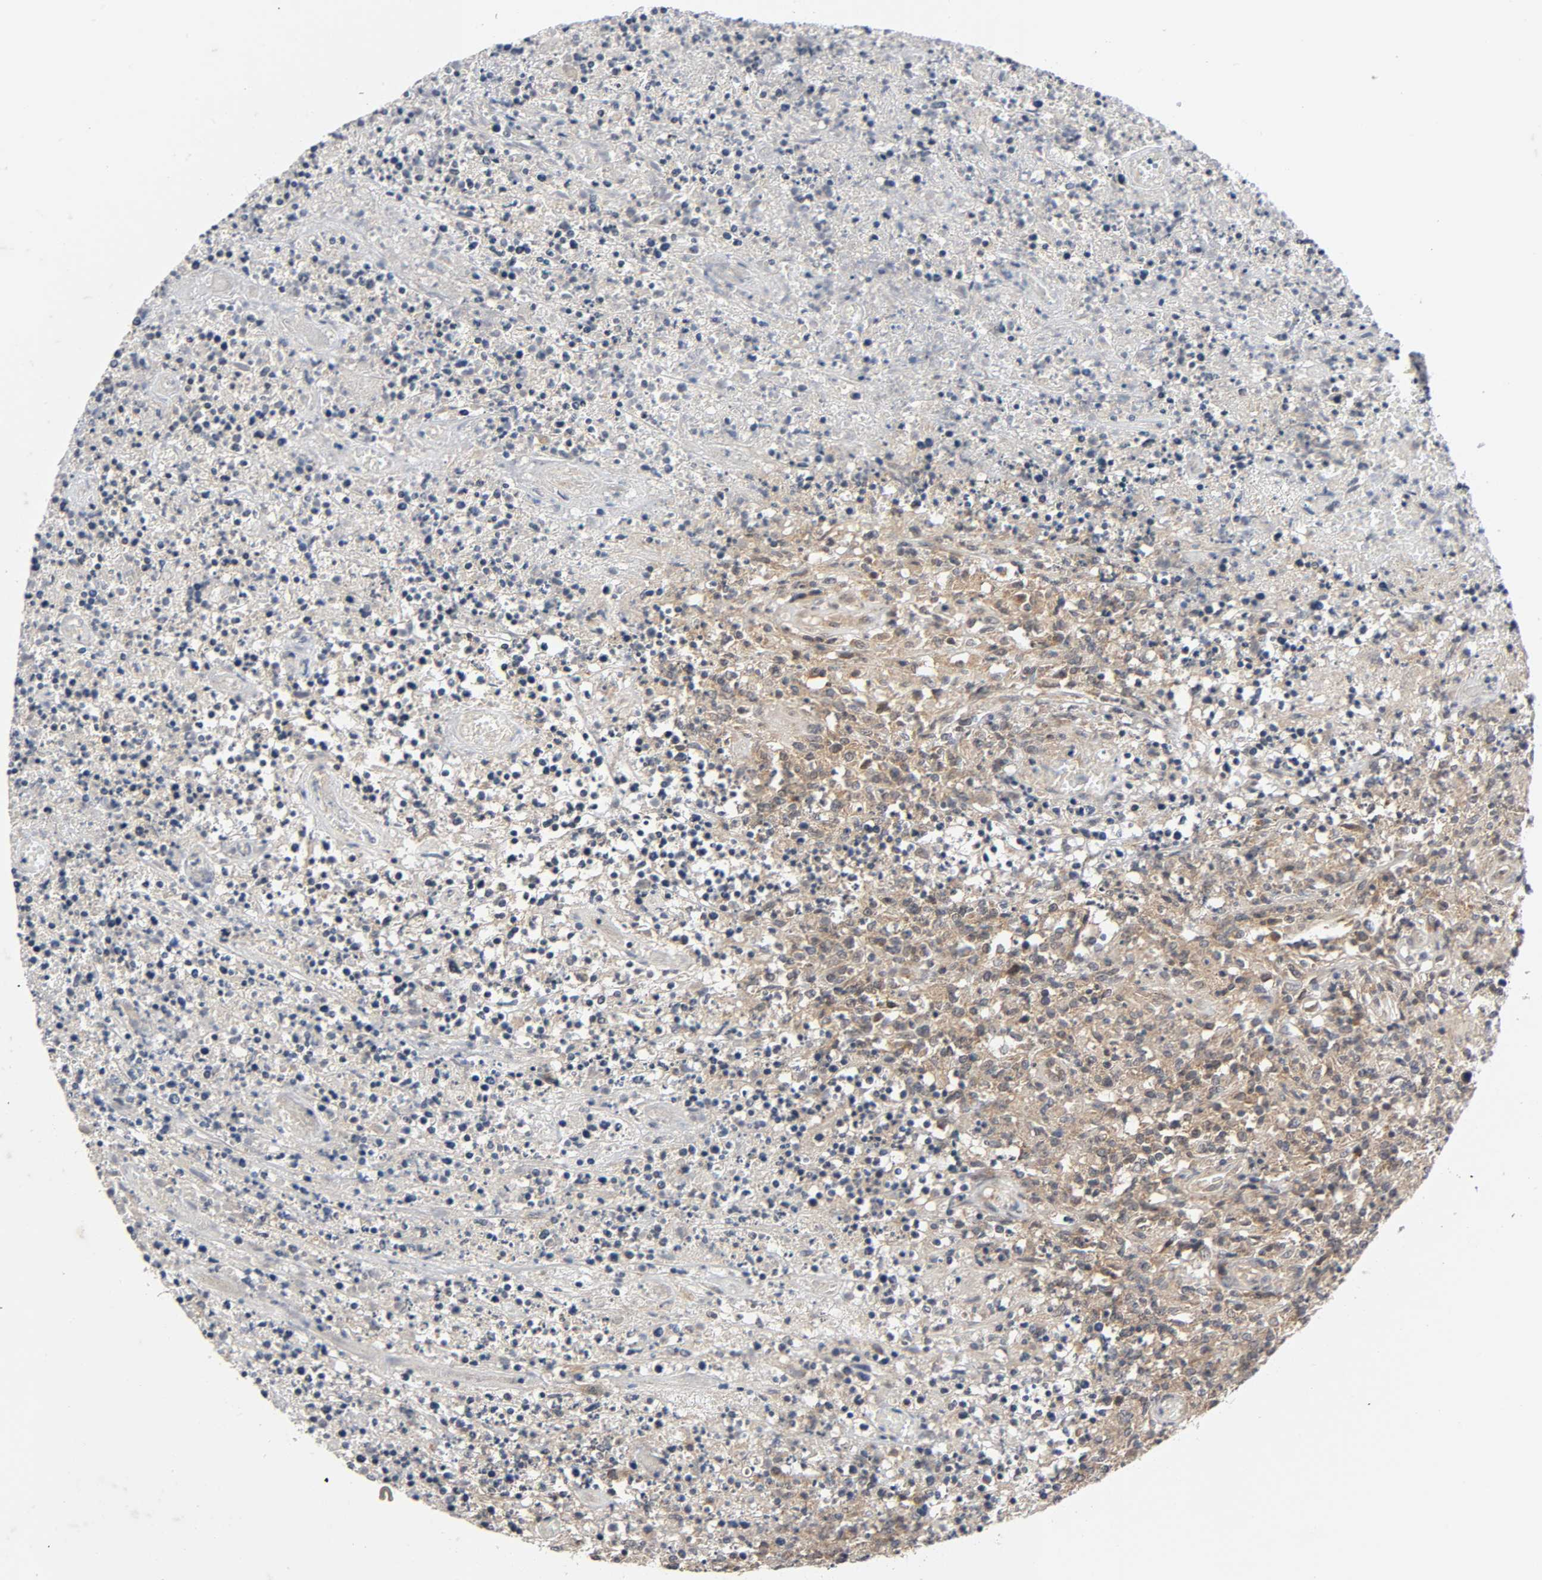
{"staining": {"intensity": "moderate", "quantity": ">75%", "location": "cytoplasmic/membranous"}, "tissue": "lymphoma", "cell_type": "Tumor cells", "image_type": "cancer", "snomed": [{"axis": "morphology", "description": "Malignant lymphoma, non-Hodgkin's type, High grade"}, {"axis": "topography", "description": "Lymph node"}], "caption": "This is an image of immunohistochemistry (IHC) staining of lymphoma, which shows moderate expression in the cytoplasmic/membranous of tumor cells.", "gene": "MAPK8", "patient": {"sex": "female", "age": 84}}